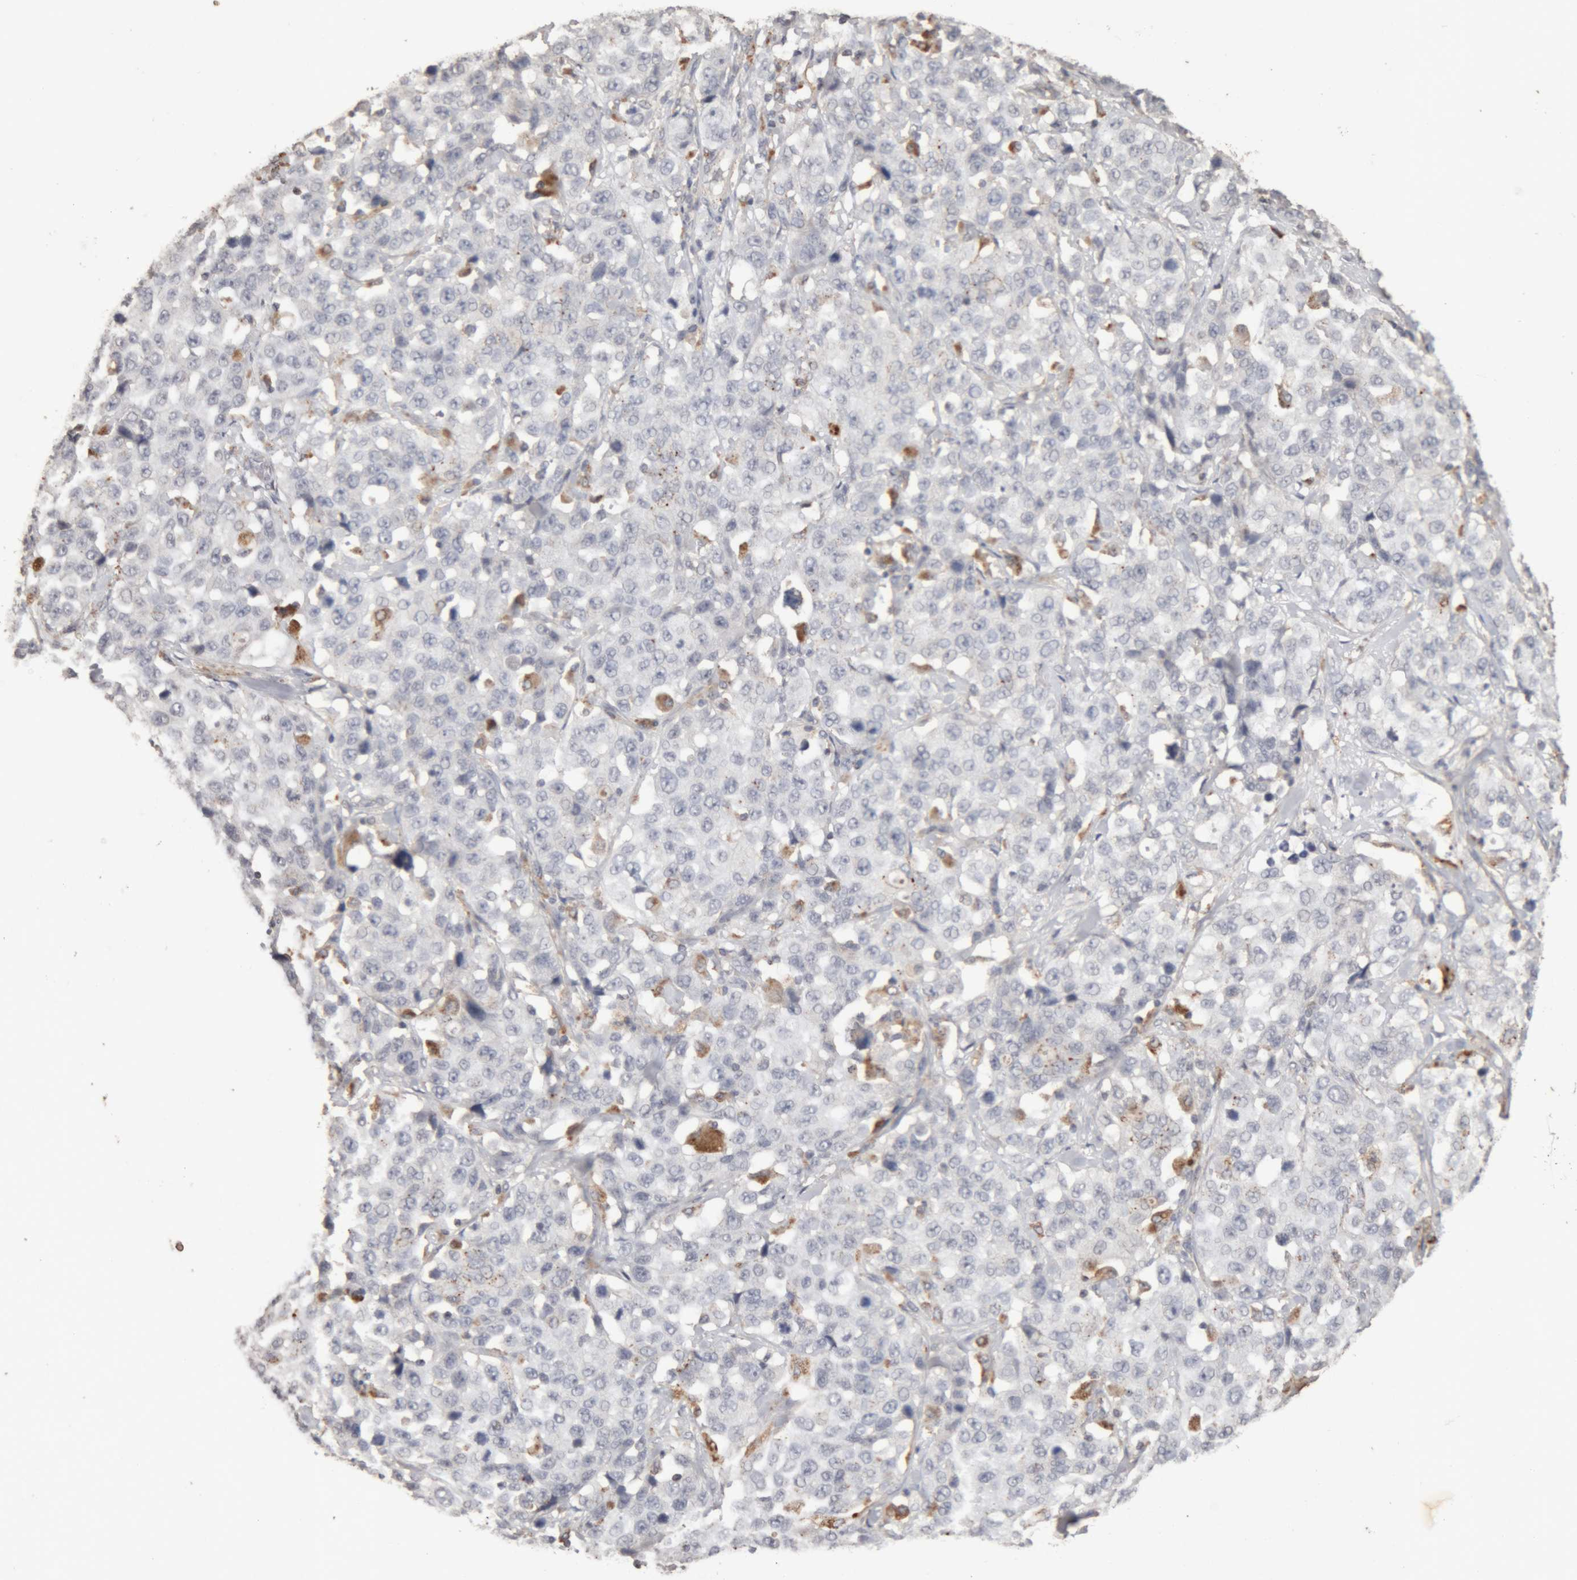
{"staining": {"intensity": "negative", "quantity": "none", "location": "none"}, "tissue": "stomach cancer", "cell_type": "Tumor cells", "image_type": "cancer", "snomed": [{"axis": "morphology", "description": "Normal tissue, NOS"}, {"axis": "morphology", "description": "Adenocarcinoma, NOS"}, {"axis": "topography", "description": "Stomach"}], "caption": "This is an immunohistochemistry photomicrograph of stomach cancer (adenocarcinoma). There is no staining in tumor cells.", "gene": "ARSA", "patient": {"sex": "male", "age": 48}}